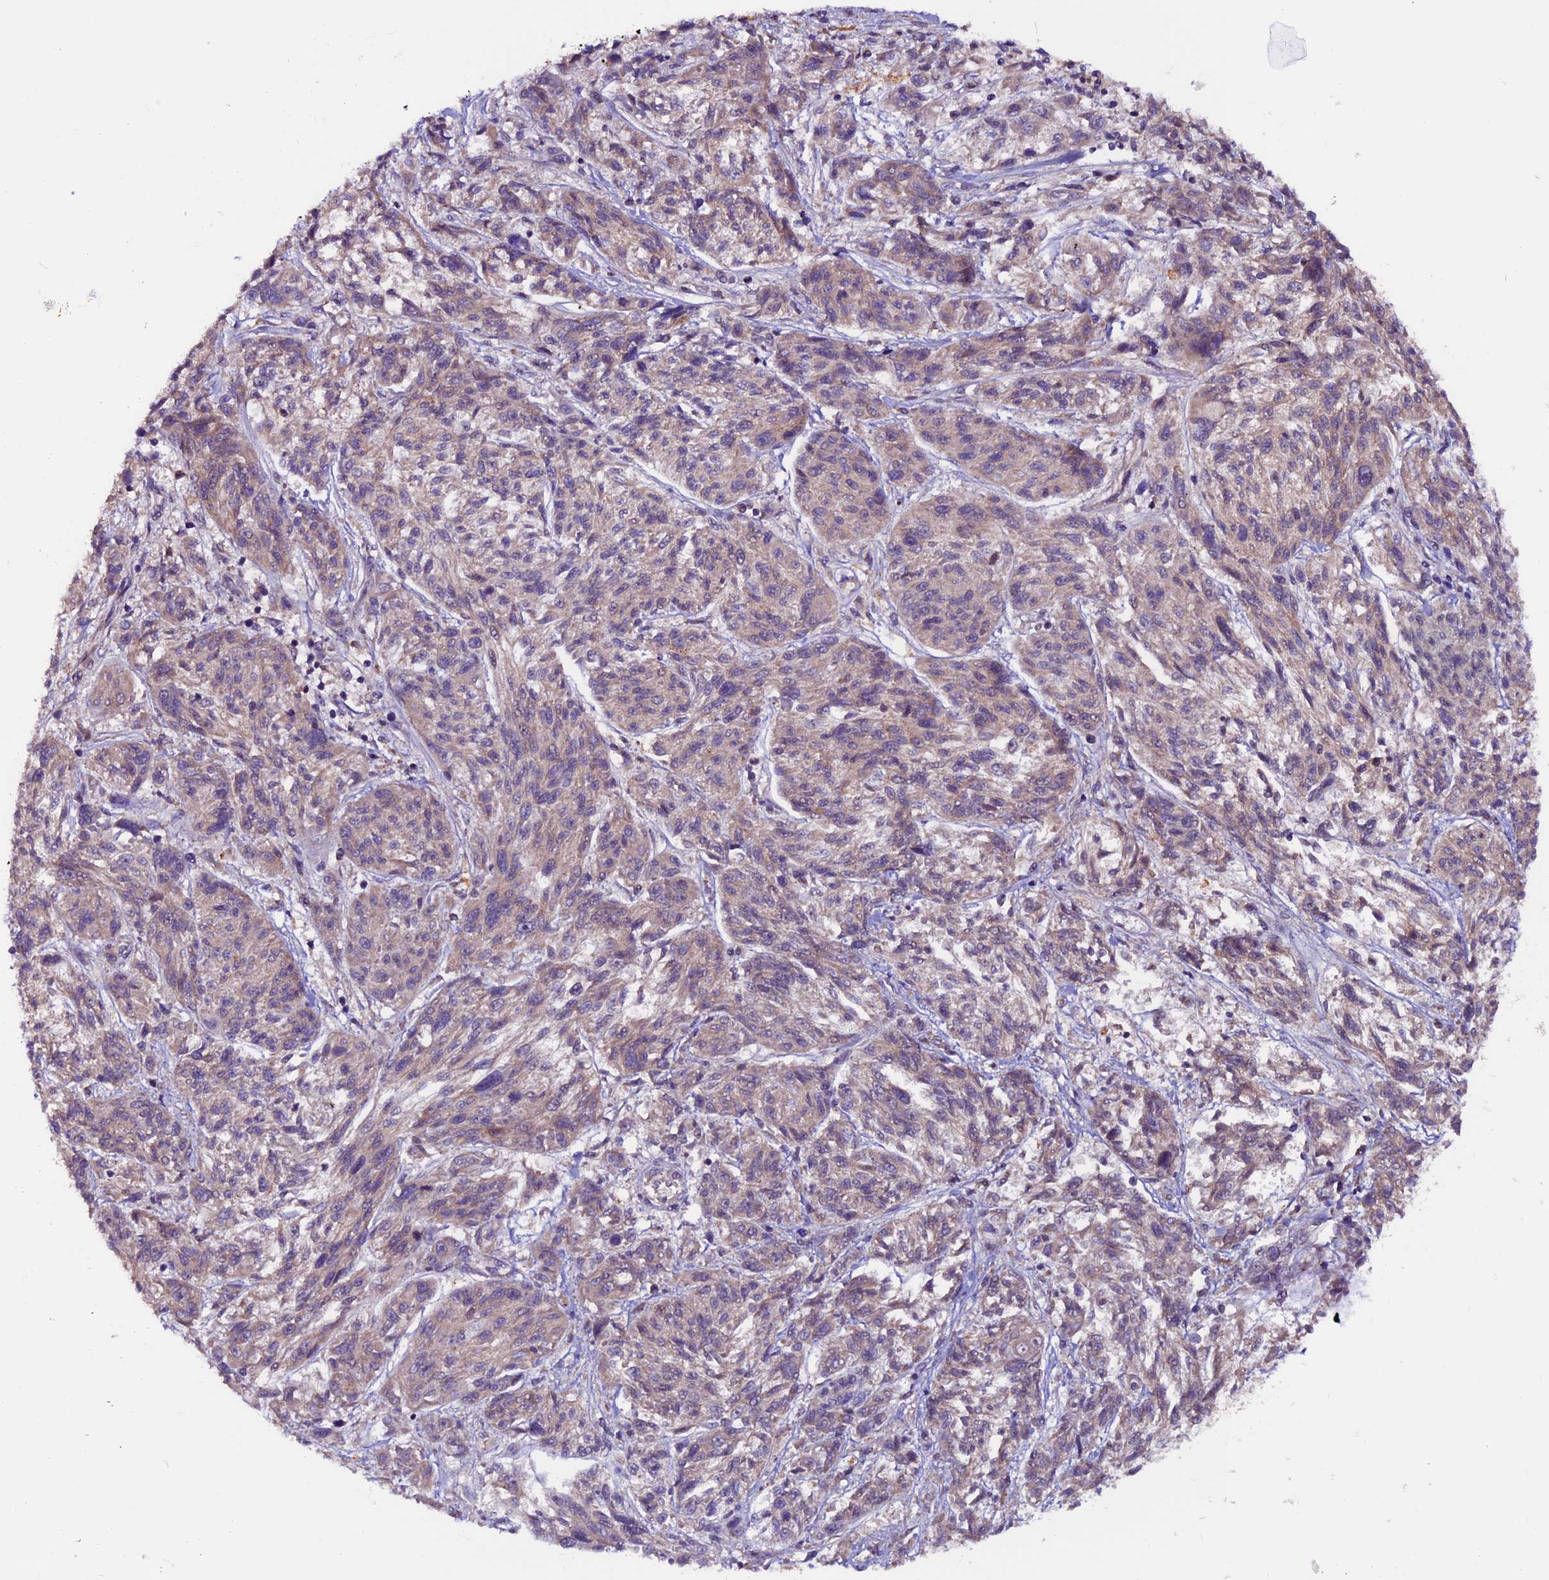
{"staining": {"intensity": "weak", "quantity": "<25%", "location": "cytoplasmic/membranous"}, "tissue": "melanoma", "cell_type": "Tumor cells", "image_type": "cancer", "snomed": [{"axis": "morphology", "description": "Malignant melanoma, NOS"}, {"axis": "topography", "description": "Skin"}], "caption": "Tumor cells are negative for protein expression in human malignant melanoma.", "gene": "ZNF598", "patient": {"sex": "male", "age": 53}}